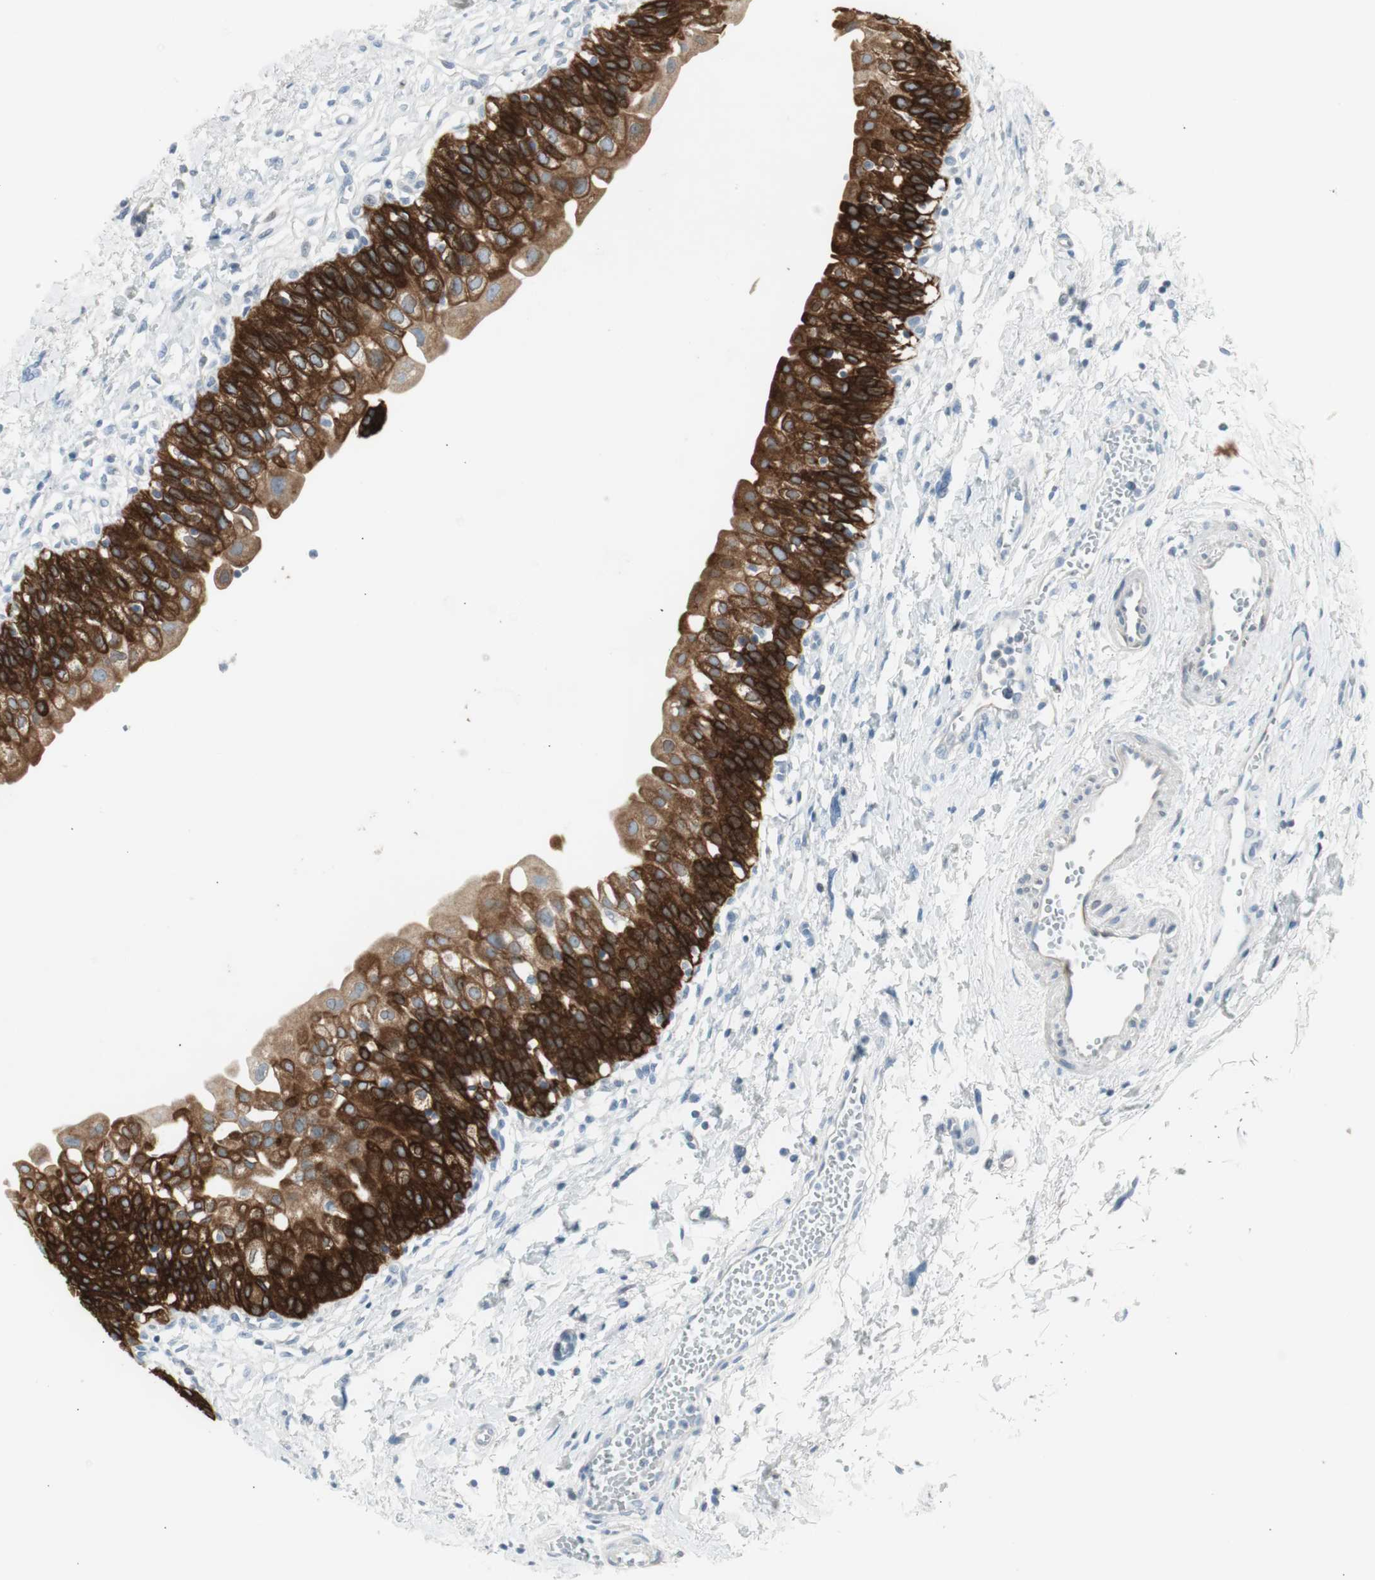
{"staining": {"intensity": "strong", "quantity": ">75%", "location": "cytoplasmic/membranous"}, "tissue": "urinary bladder", "cell_type": "Urothelial cells", "image_type": "normal", "snomed": [{"axis": "morphology", "description": "Normal tissue, NOS"}, {"axis": "topography", "description": "Urinary bladder"}], "caption": "Immunohistochemical staining of normal urinary bladder displays strong cytoplasmic/membranous protein expression in about >75% of urothelial cells. (DAB (3,3'-diaminobenzidine) = brown stain, brightfield microscopy at high magnification).", "gene": "AGR2", "patient": {"sex": "male", "age": 55}}